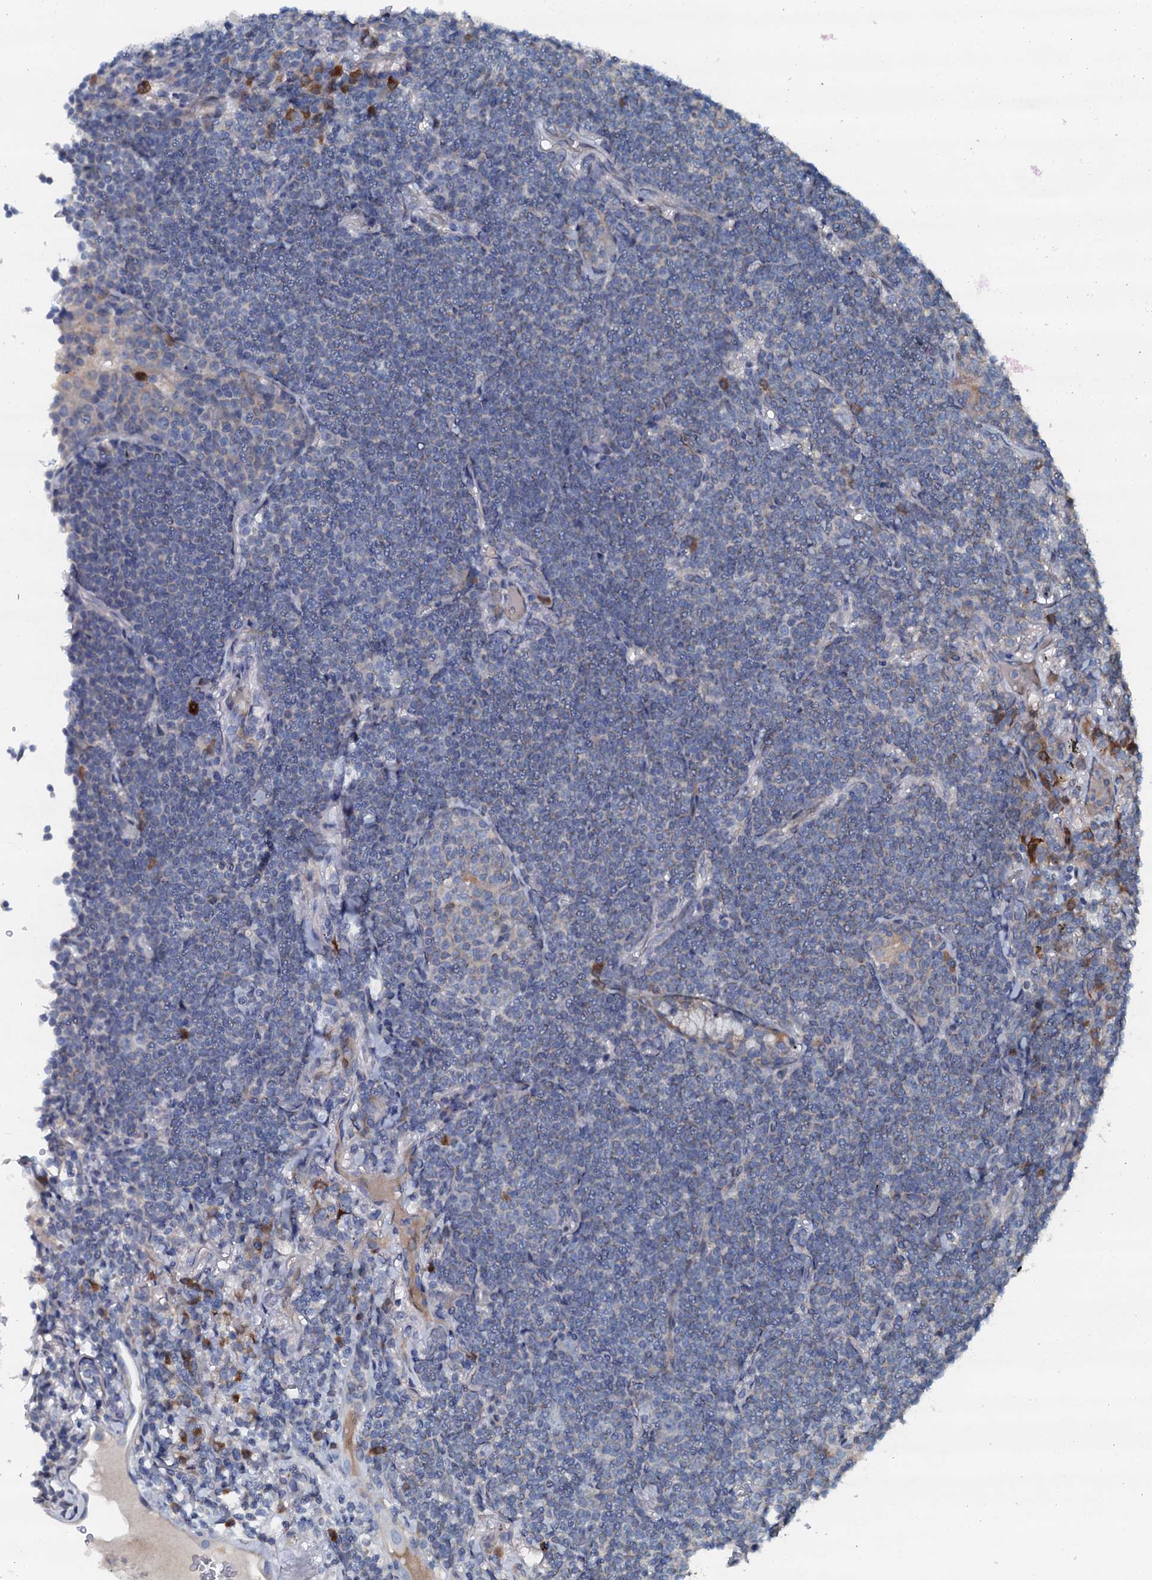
{"staining": {"intensity": "negative", "quantity": "none", "location": "none"}, "tissue": "lymphoma", "cell_type": "Tumor cells", "image_type": "cancer", "snomed": [{"axis": "morphology", "description": "Malignant lymphoma, non-Hodgkin's type, Low grade"}, {"axis": "topography", "description": "Lung"}], "caption": "A high-resolution image shows IHC staining of lymphoma, which exhibits no significant staining in tumor cells.", "gene": "GFOD2", "patient": {"sex": "female", "age": 71}}